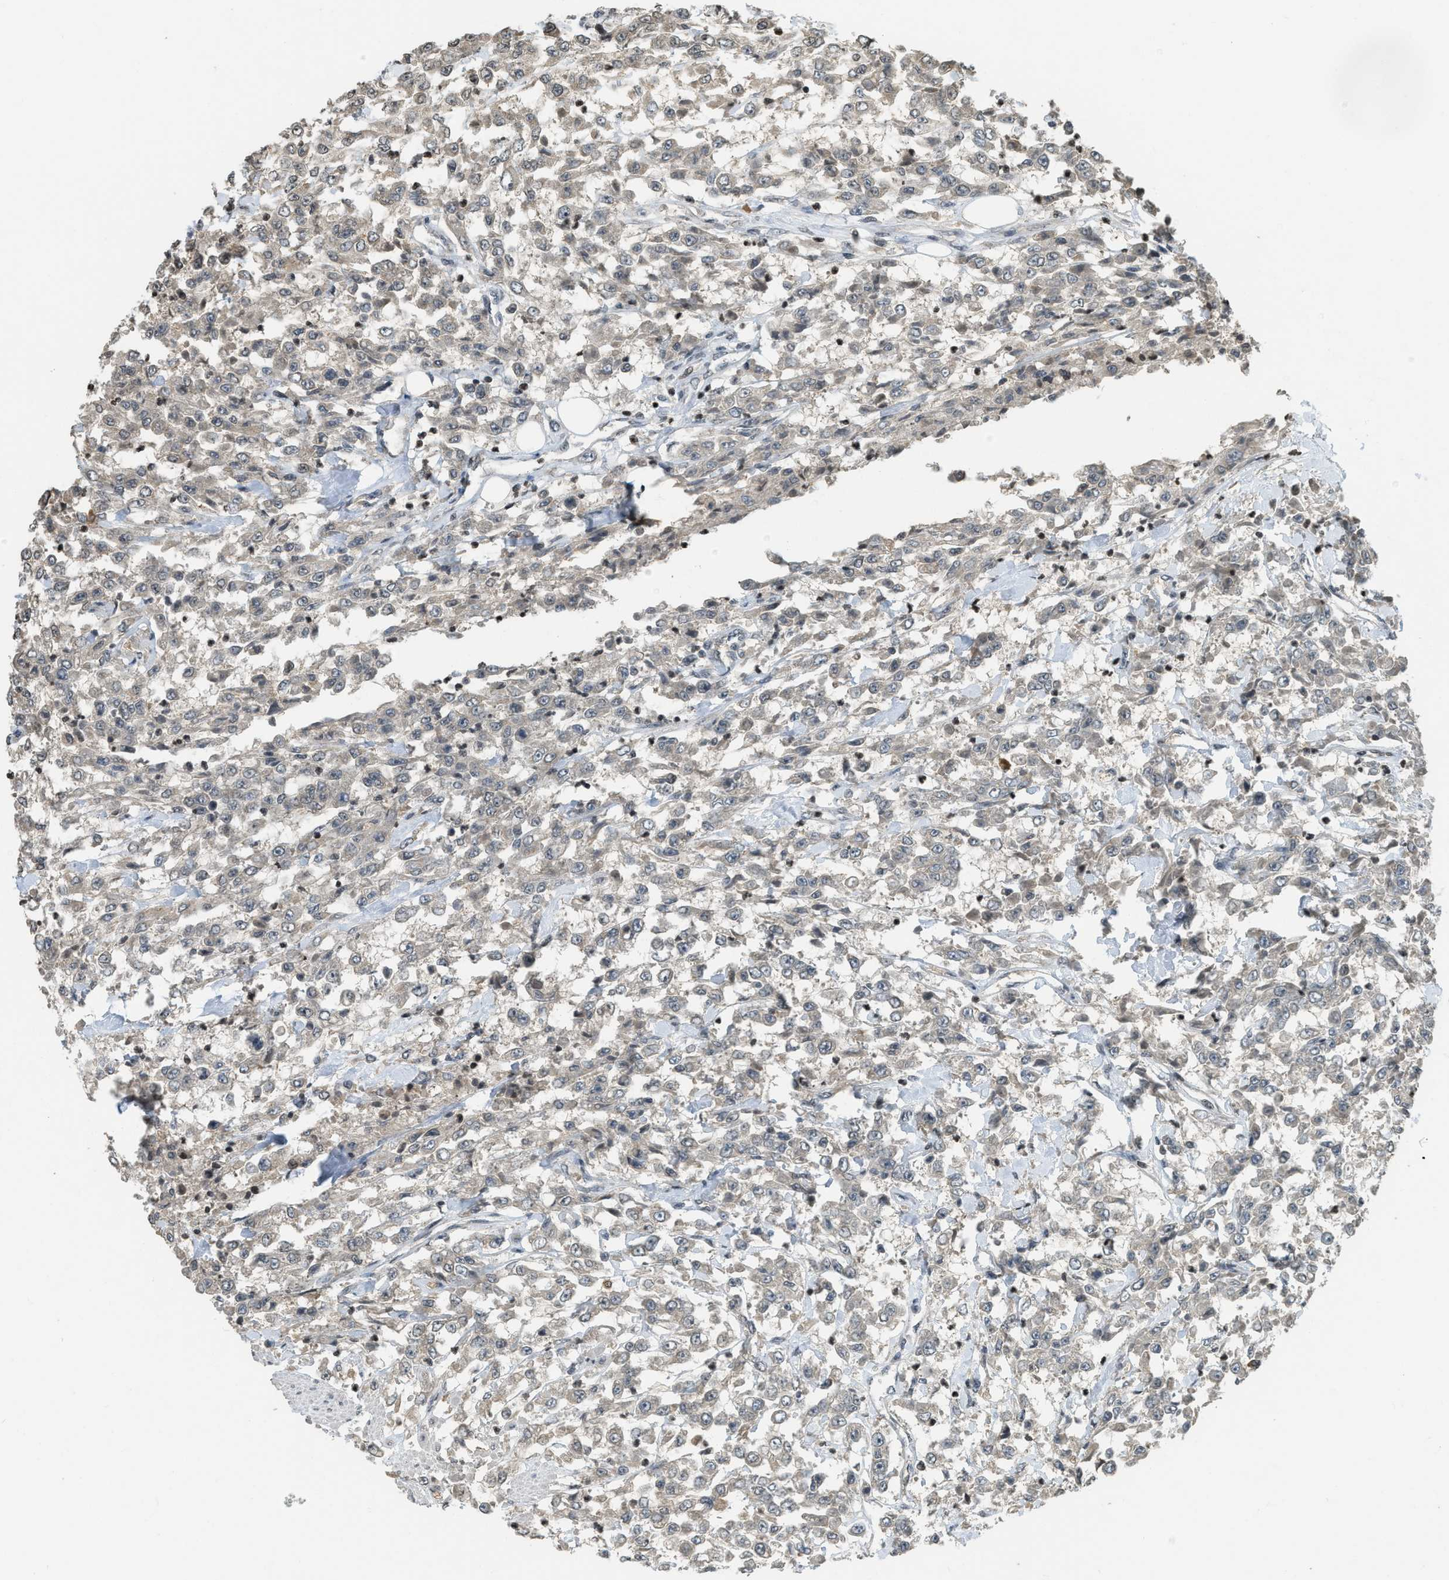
{"staining": {"intensity": "weak", "quantity": "<25%", "location": "cytoplasmic/membranous"}, "tissue": "urothelial cancer", "cell_type": "Tumor cells", "image_type": "cancer", "snomed": [{"axis": "morphology", "description": "Urothelial carcinoma, High grade"}, {"axis": "topography", "description": "Urinary bladder"}], "caption": "A histopathology image of human urothelial cancer is negative for staining in tumor cells.", "gene": "SIAH1", "patient": {"sex": "male", "age": 46}}